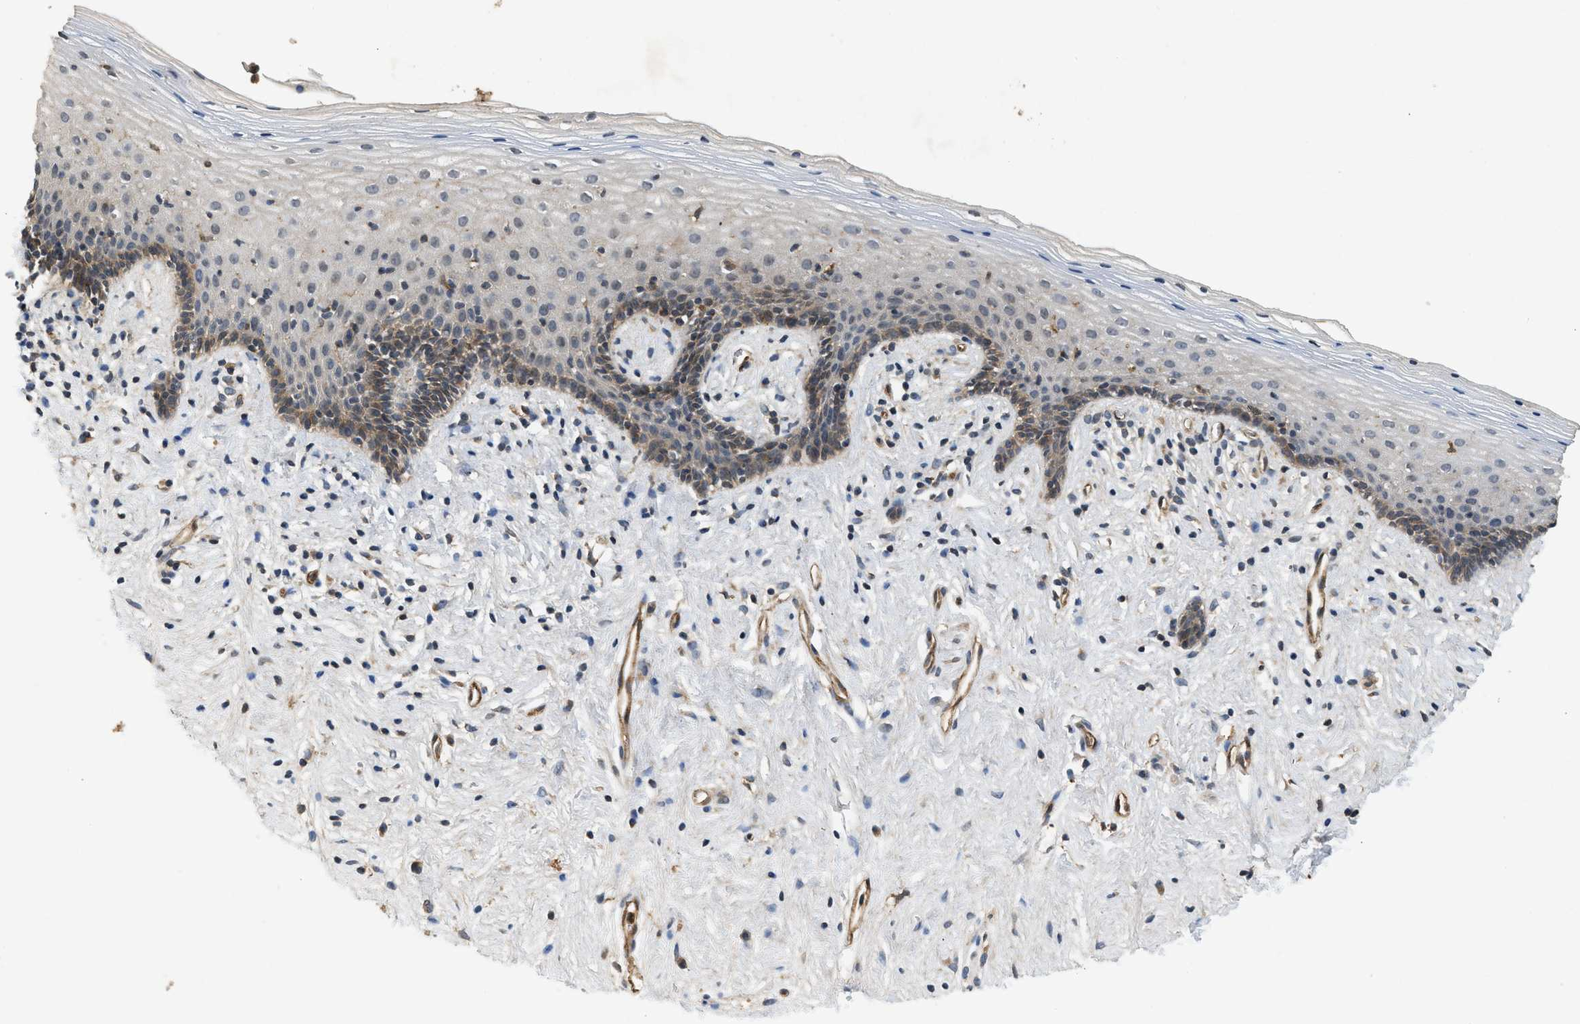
{"staining": {"intensity": "moderate", "quantity": "<25%", "location": "cytoplasmic/membranous"}, "tissue": "vagina", "cell_type": "Squamous epithelial cells", "image_type": "normal", "snomed": [{"axis": "morphology", "description": "Normal tissue, NOS"}, {"axis": "topography", "description": "Vagina"}], "caption": "Immunohistochemistry (DAB (3,3'-diaminobenzidine)) staining of benign human vagina displays moderate cytoplasmic/membranous protein positivity in approximately <25% of squamous epithelial cells. The protein is shown in brown color, while the nuclei are stained blue.", "gene": "HIP1", "patient": {"sex": "female", "age": 44}}